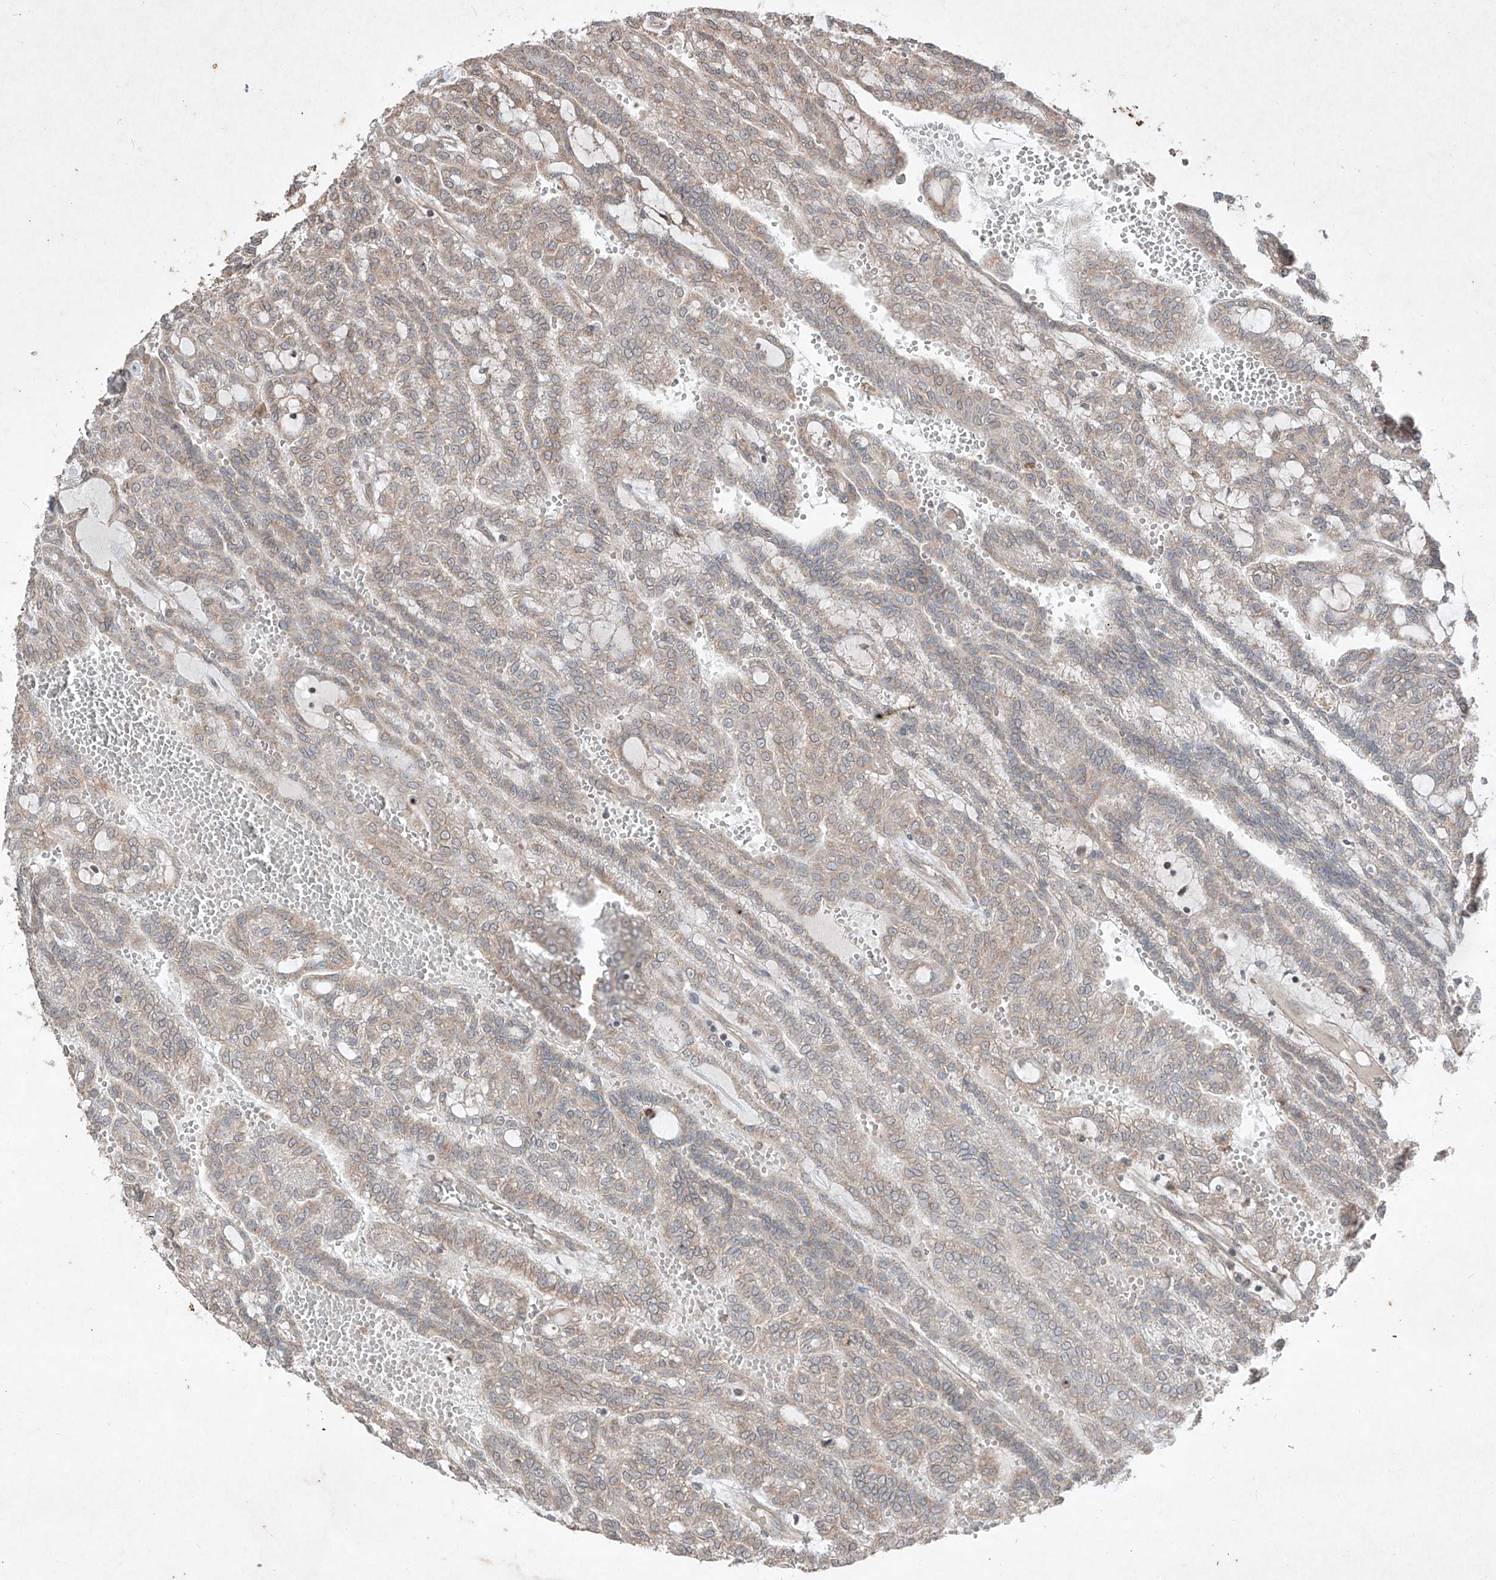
{"staining": {"intensity": "weak", "quantity": ">75%", "location": "cytoplasmic/membranous"}, "tissue": "renal cancer", "cell_type": "Tumor cells", "image_type": "cancer", "snomed": [{"axis": "morphology", "description": "Adenocarcinoma, NOS"}, {"axis": "topography", "description": "Kidney"}], "caption": "This image displays IHC staining of human adenocarcinoma (renal), with low weak cytoplasmic/membranous expression in about >75% of tumor cells.", "gene": "ABCD3", "patient": {"sex": "male", "age": 63}}